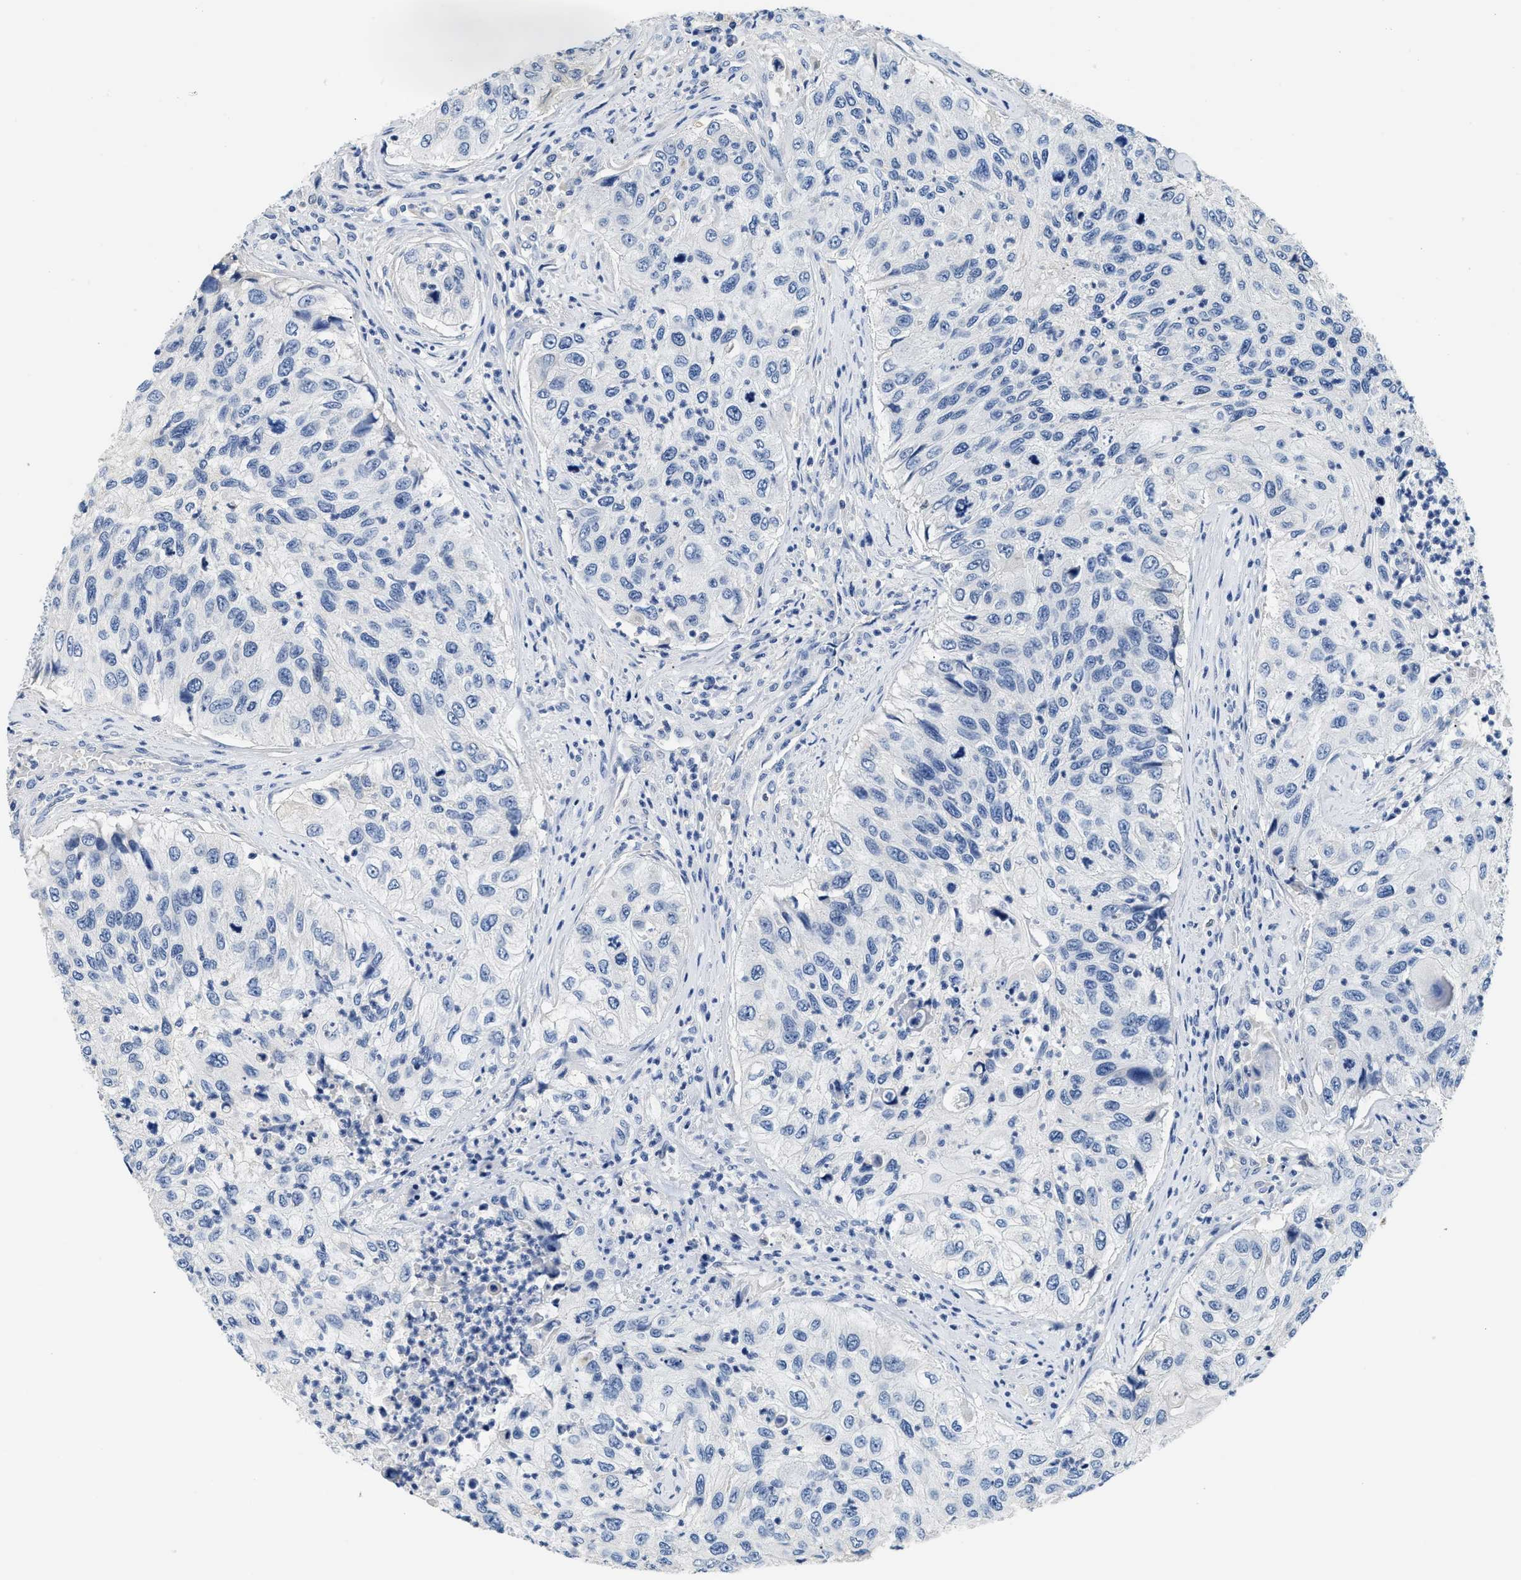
{"staining": {"intensity": "negative", "quantity": "none", "location": "none"}, "tissue": "urothelial cancer", "cell_type": "Tumor cells", "image_type": "cancer", "snomed": [{"axis": "morphology", "description": "Urothelial carcinoma, High grade"}, {"axis": "topography", "description": "Urinary bladder"}], "caption": "Tumor cells are negative for brown protein staining in urothelial cancer.", "gene": "PCK2", "patient": {"sex": "female", "age": 60}}